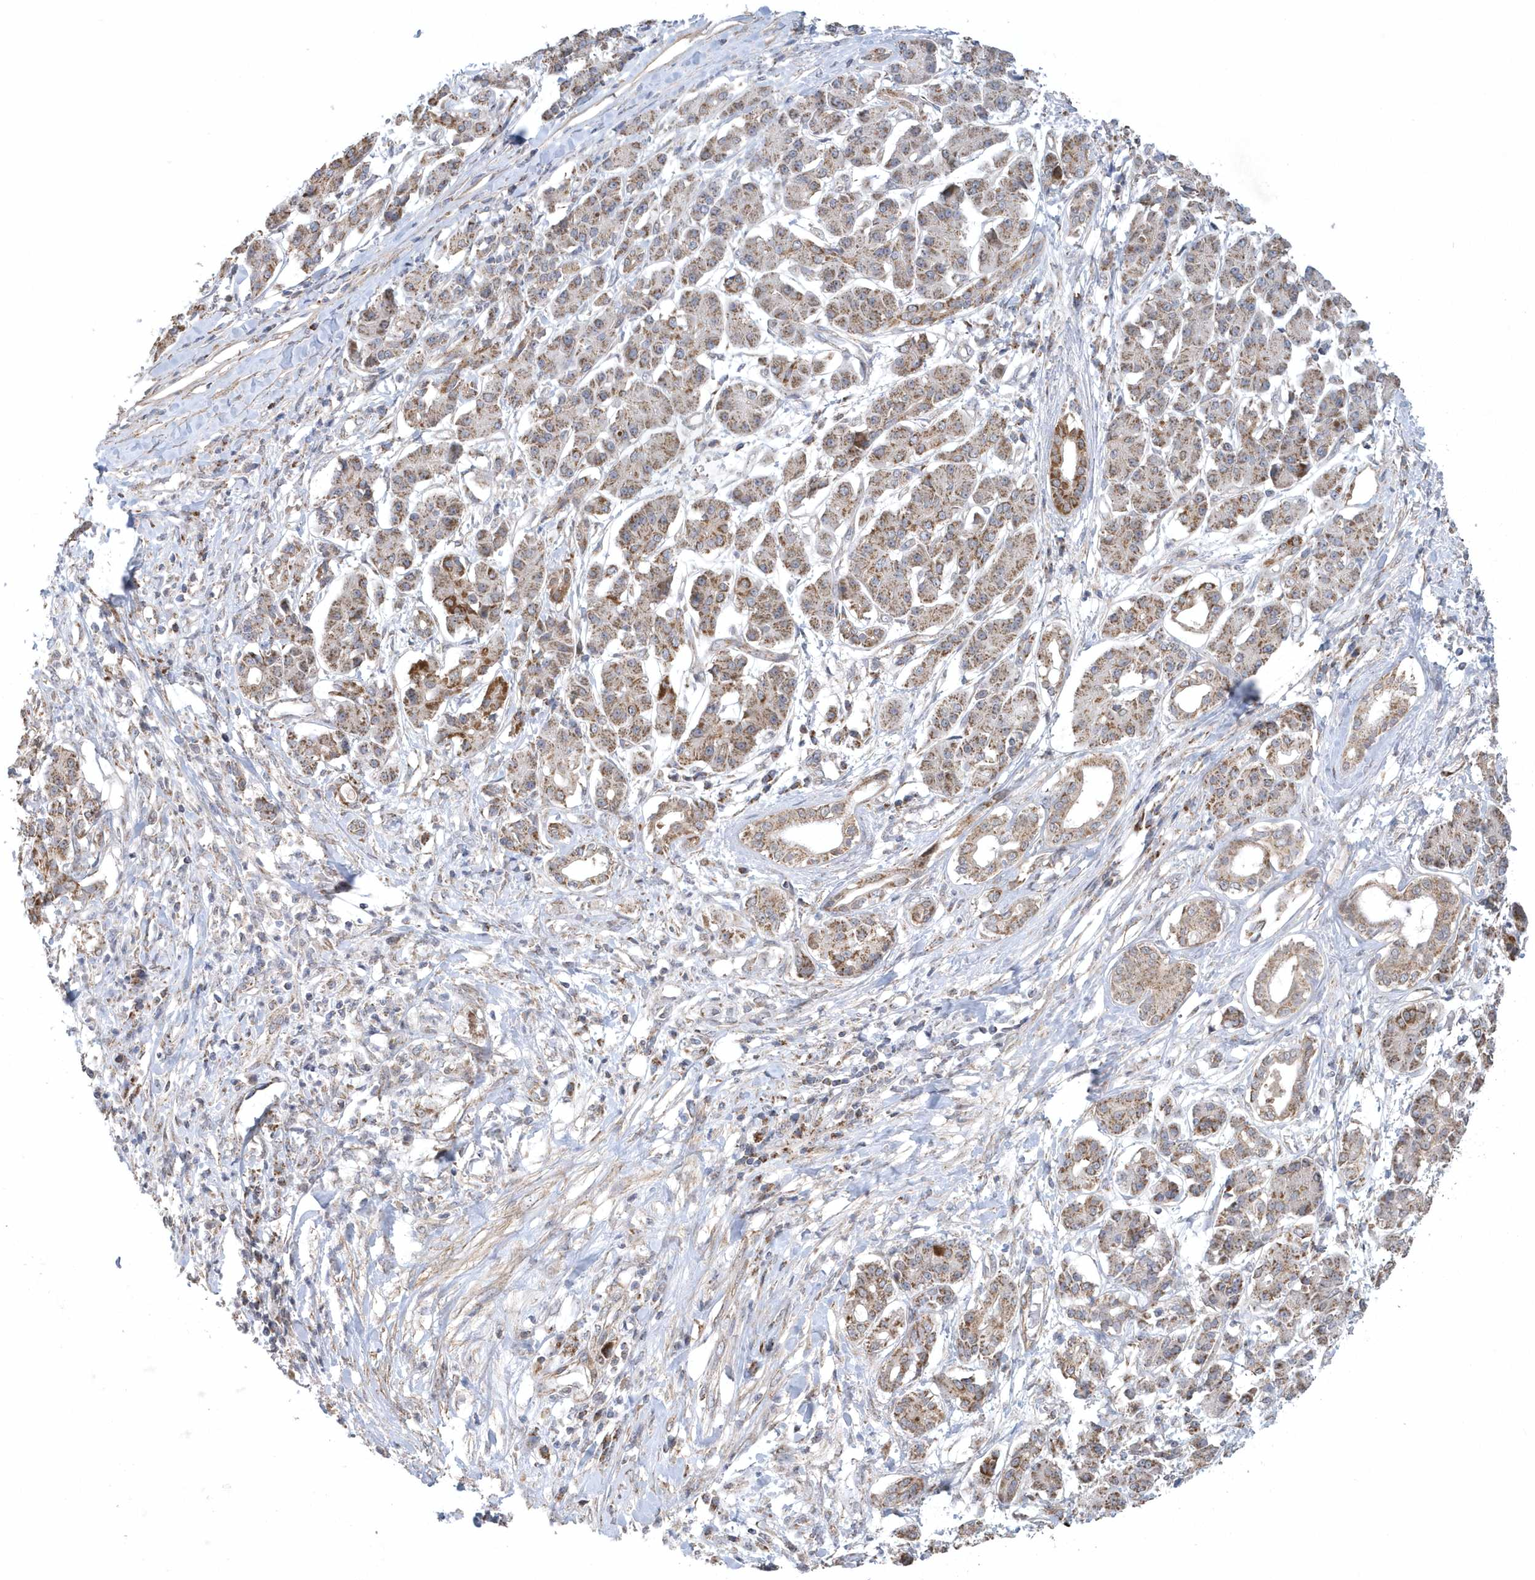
{"staining": {"intensity": "moderate", "quantity": ">75%", "location": "cytoplasmic/membranous"}, "tissue": "pancreatic cancer", "cell_type": "Tumor cells", "image_type": "cancer", "snomed": [{"axis": "morphology", "description": "Adenocarcinoma, NOS"}, {"axis": "topography", "description": "Pancreas"}], "caption": "Immunohistochemistry (IHC) of adenocarcinoma (pancreatic) reveals medium levels of moderate cytoplasmic/membranous expression in approximately >75% of tumor cells.", "gene": "SLX9", "patient": {"sex": "female", "age": 56}}